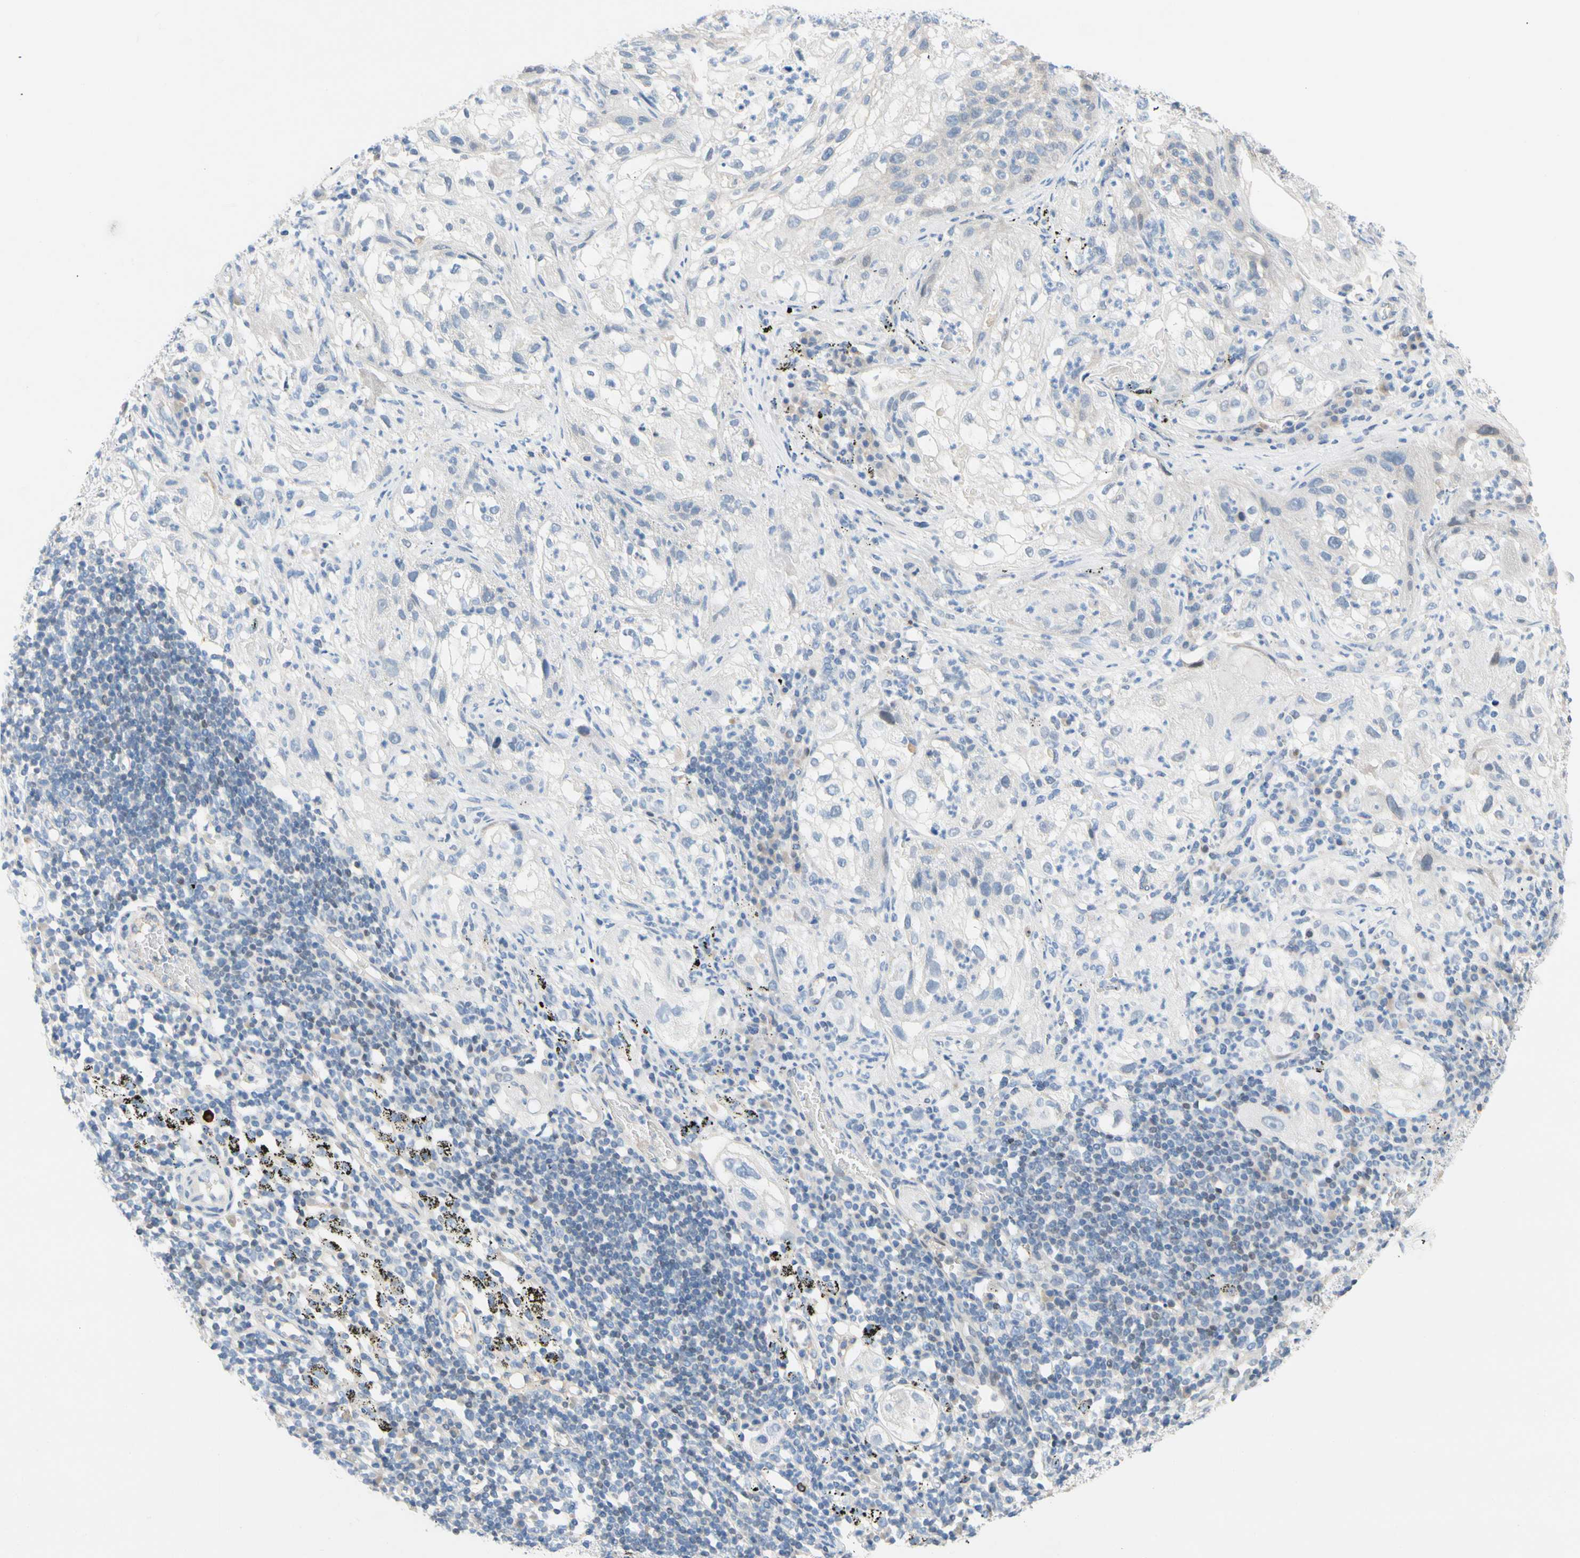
{"staining": {"intensity": "negative", "quantity": "none", "location": "none"}, "tissue": "lung cancer", "cell_type": "Tumor cells", "image_type": "cancer", "snomed": [{"axis": "morphology", "description": "Inflammation, NOS"}, {"axis": "morphology", "description": "Squamous cell carcinoma, NOS"}, {"axis": "topography", "description": "Lymph node"}, {"axis": "topography", "description": "Soft tissue"}, {"axis": "topography", "description": "Lung"}], "caption": "Immunohistochemistry image of neoplastic tissue: lung cancer stained with DAB (3,3'-diaminobenzidine) shows no significant protein expression in tumor cells.", "gene": "ZNF132", "patient": {"sex": "male", "age": 66}}